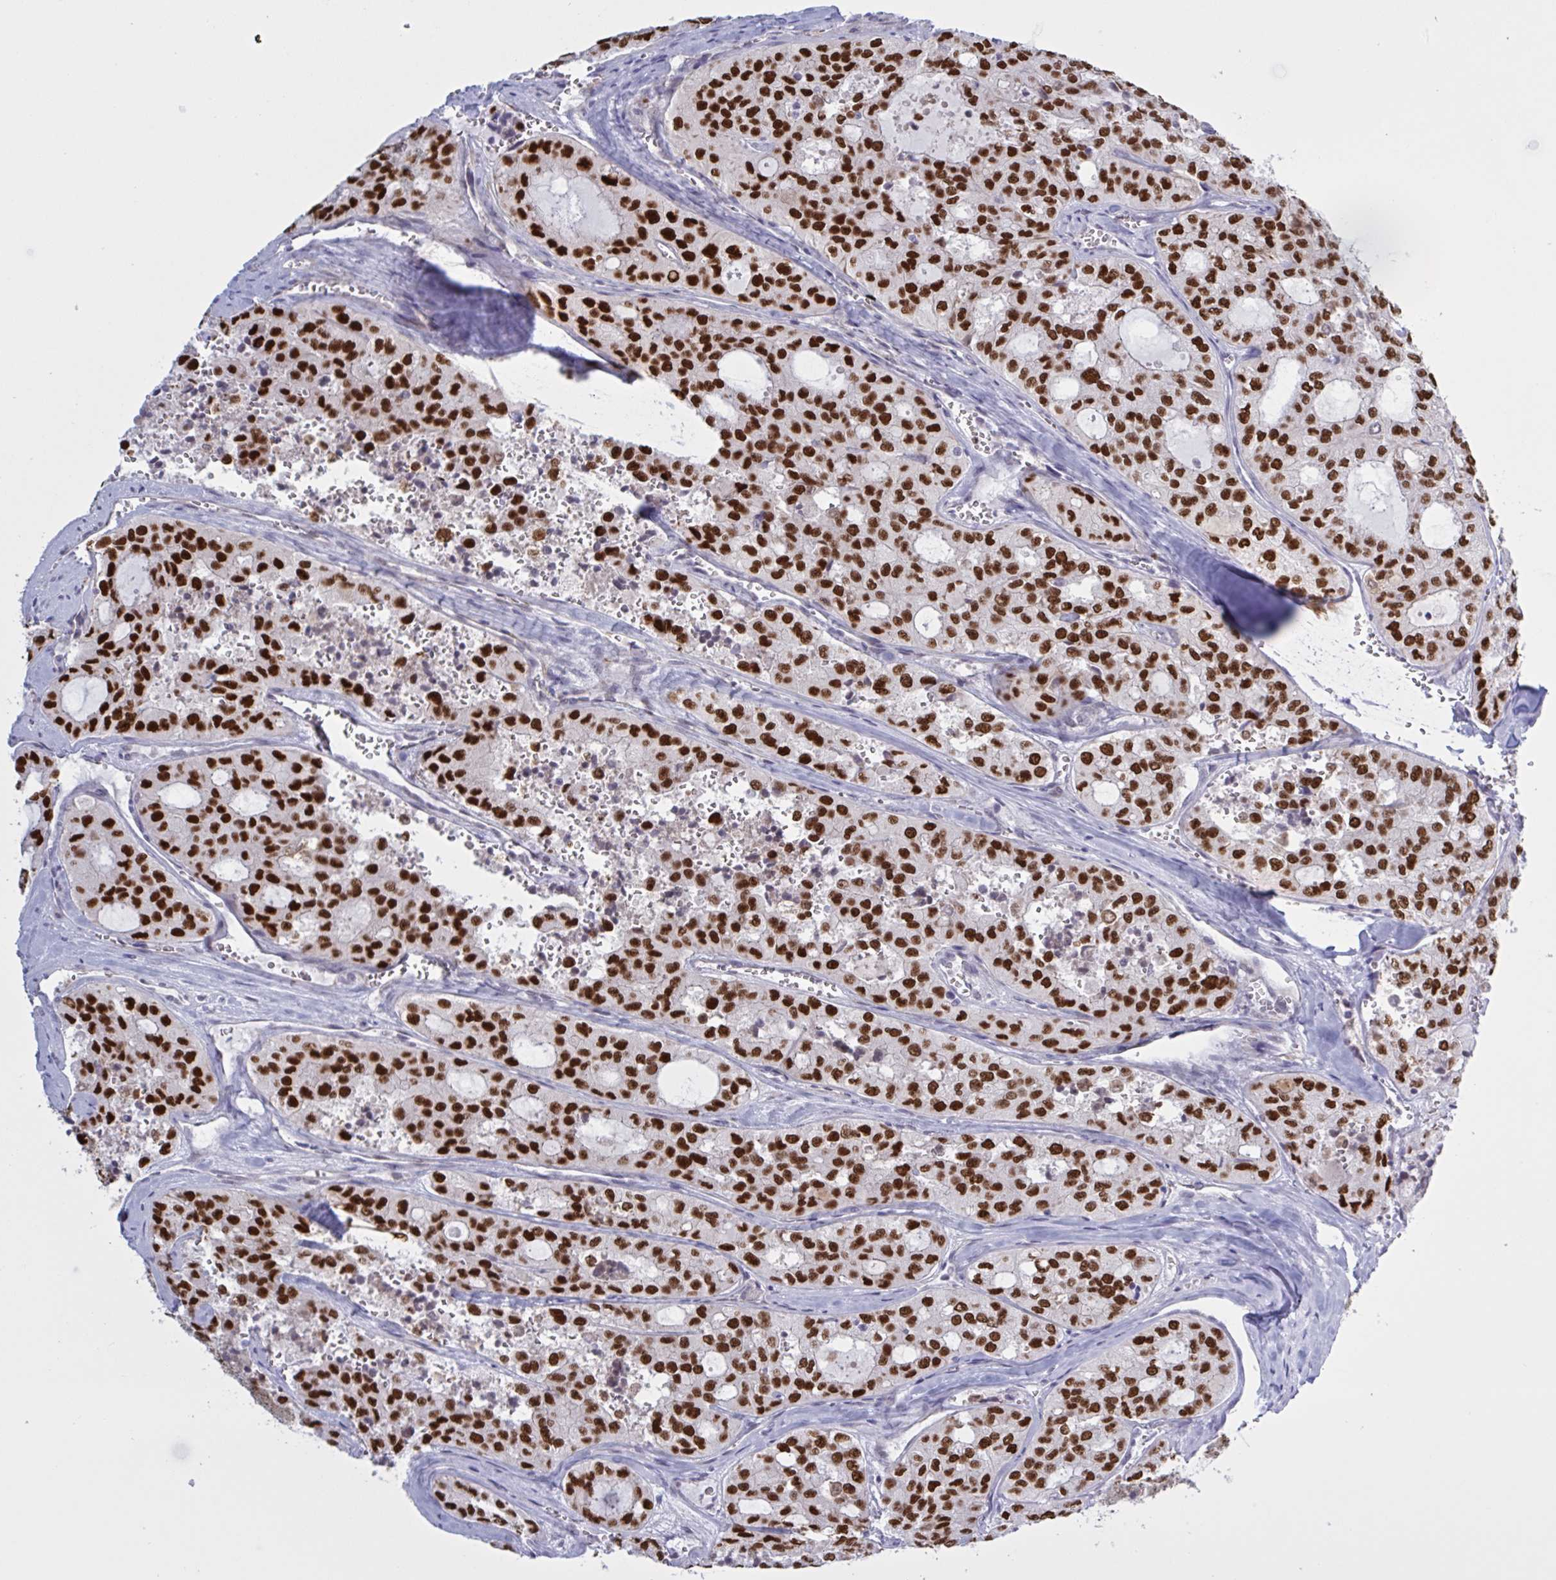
{"staining": {"intensity": "strong", "quantity": ">75%", "location": "nuclear"}, "tissue": "thyroid cancer", "cell_type": "Tumor cells", "image_type": "cancer", "snomed": [{"axis": "morphology", "description": "Follicular adenoma carcinoma, NOS"}, {"axis": "topography", "description": "Thyroid gland"}], "caption": "Thyroid follicular adenoma carcinoma stained for a protein shows strong nuclear positivity in tumor cells.", "gene": "PRMT6", "patient": {"sex": "male", "age": 75}}